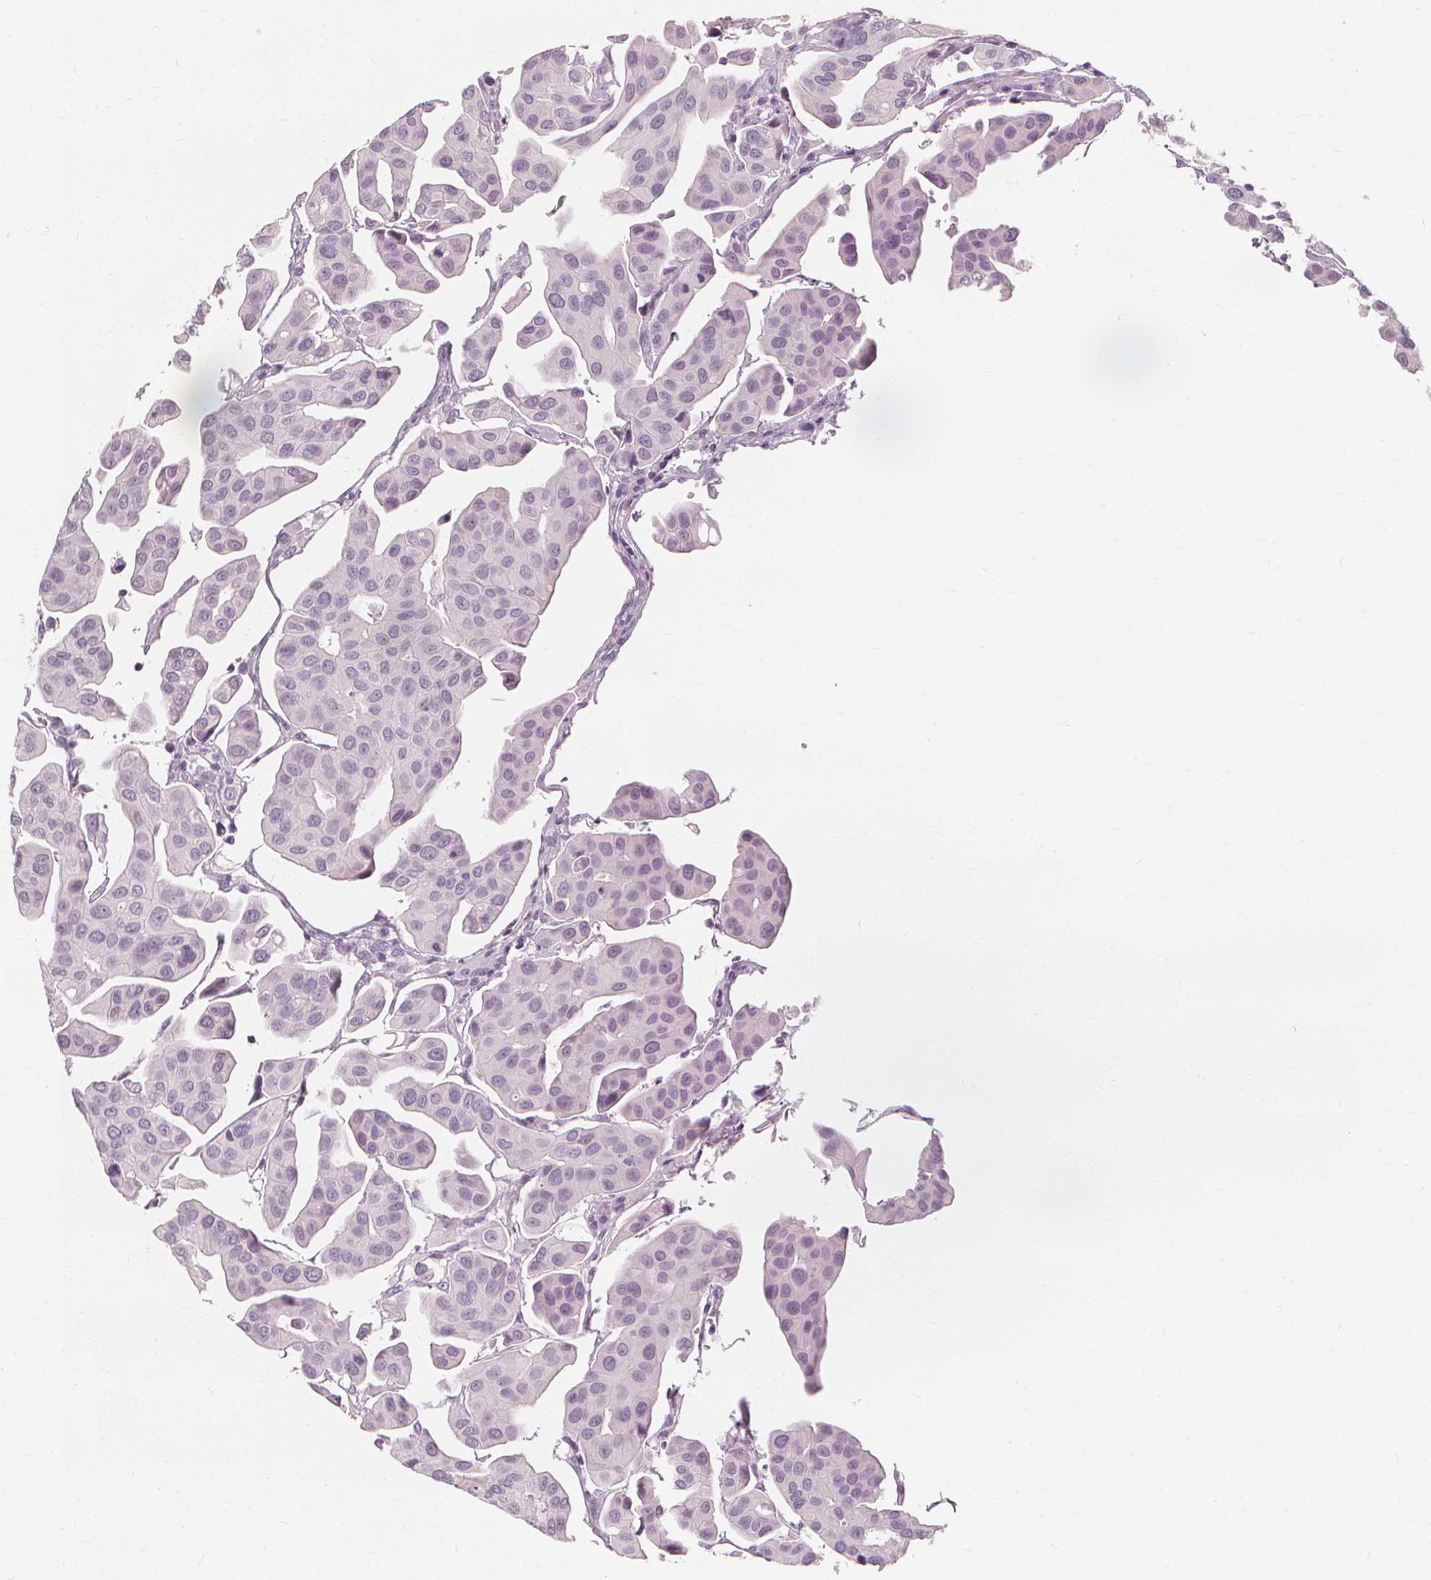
{"staining": {"intensity": "negative", "quantity": "none", "location": "none"}, "tissue": "renal cancer", "cell_type": "Tumor cells", "image_type": "cancer", "snomed": [{"axis": "morphology", "description": "Adenocarcinoma, NOS"}, {"axis": "topography", "description": "Urinary bladder"}], "caption": "Immunohistochemistry (IHC) photomicrograph of neoplastic tissue: human renal cancer (adenocarcinoma) stained with DAB shows no significant protein positivity in tumor cells.", "gene": "MUC12", "patient": {"sex": "male", "age": 61}}